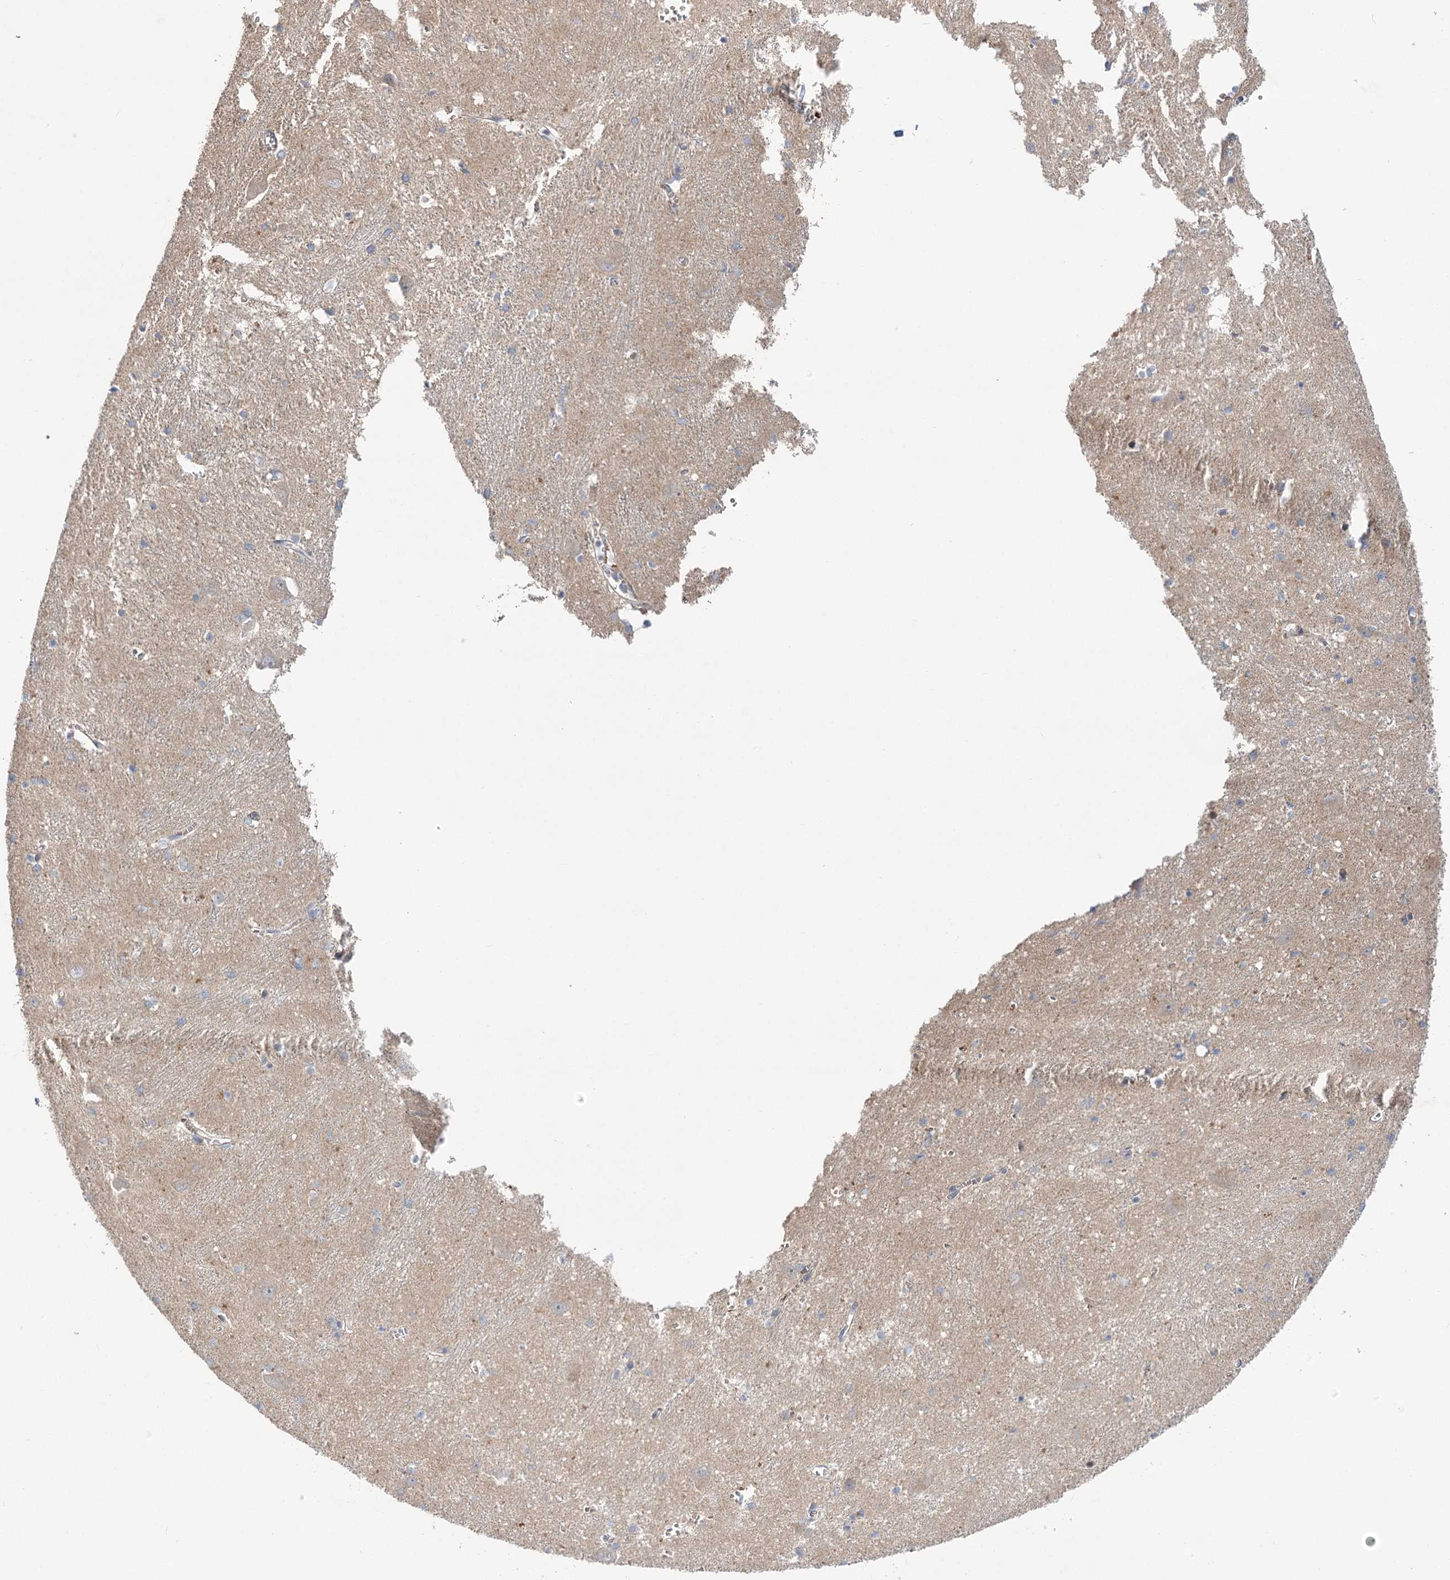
{"staining": {"intensity": "negative", "quantity": "none", "location": "none"}, "tissue": "caudate", "cell_type": "Glial cells", "image_type": "normal", "snomed": [{"axis": "morphology", "description": "Normal tissue, NOS"}, {"axis": "topography", "description": "Lateral ventricle wall"}], "caption": "An immunohistochemistry (IHC) image of benign caudate is shown. There is no staining in glial cells of caudate.", "gene": "TRUB1", "patient": {"sex": "male", "age": 37}}